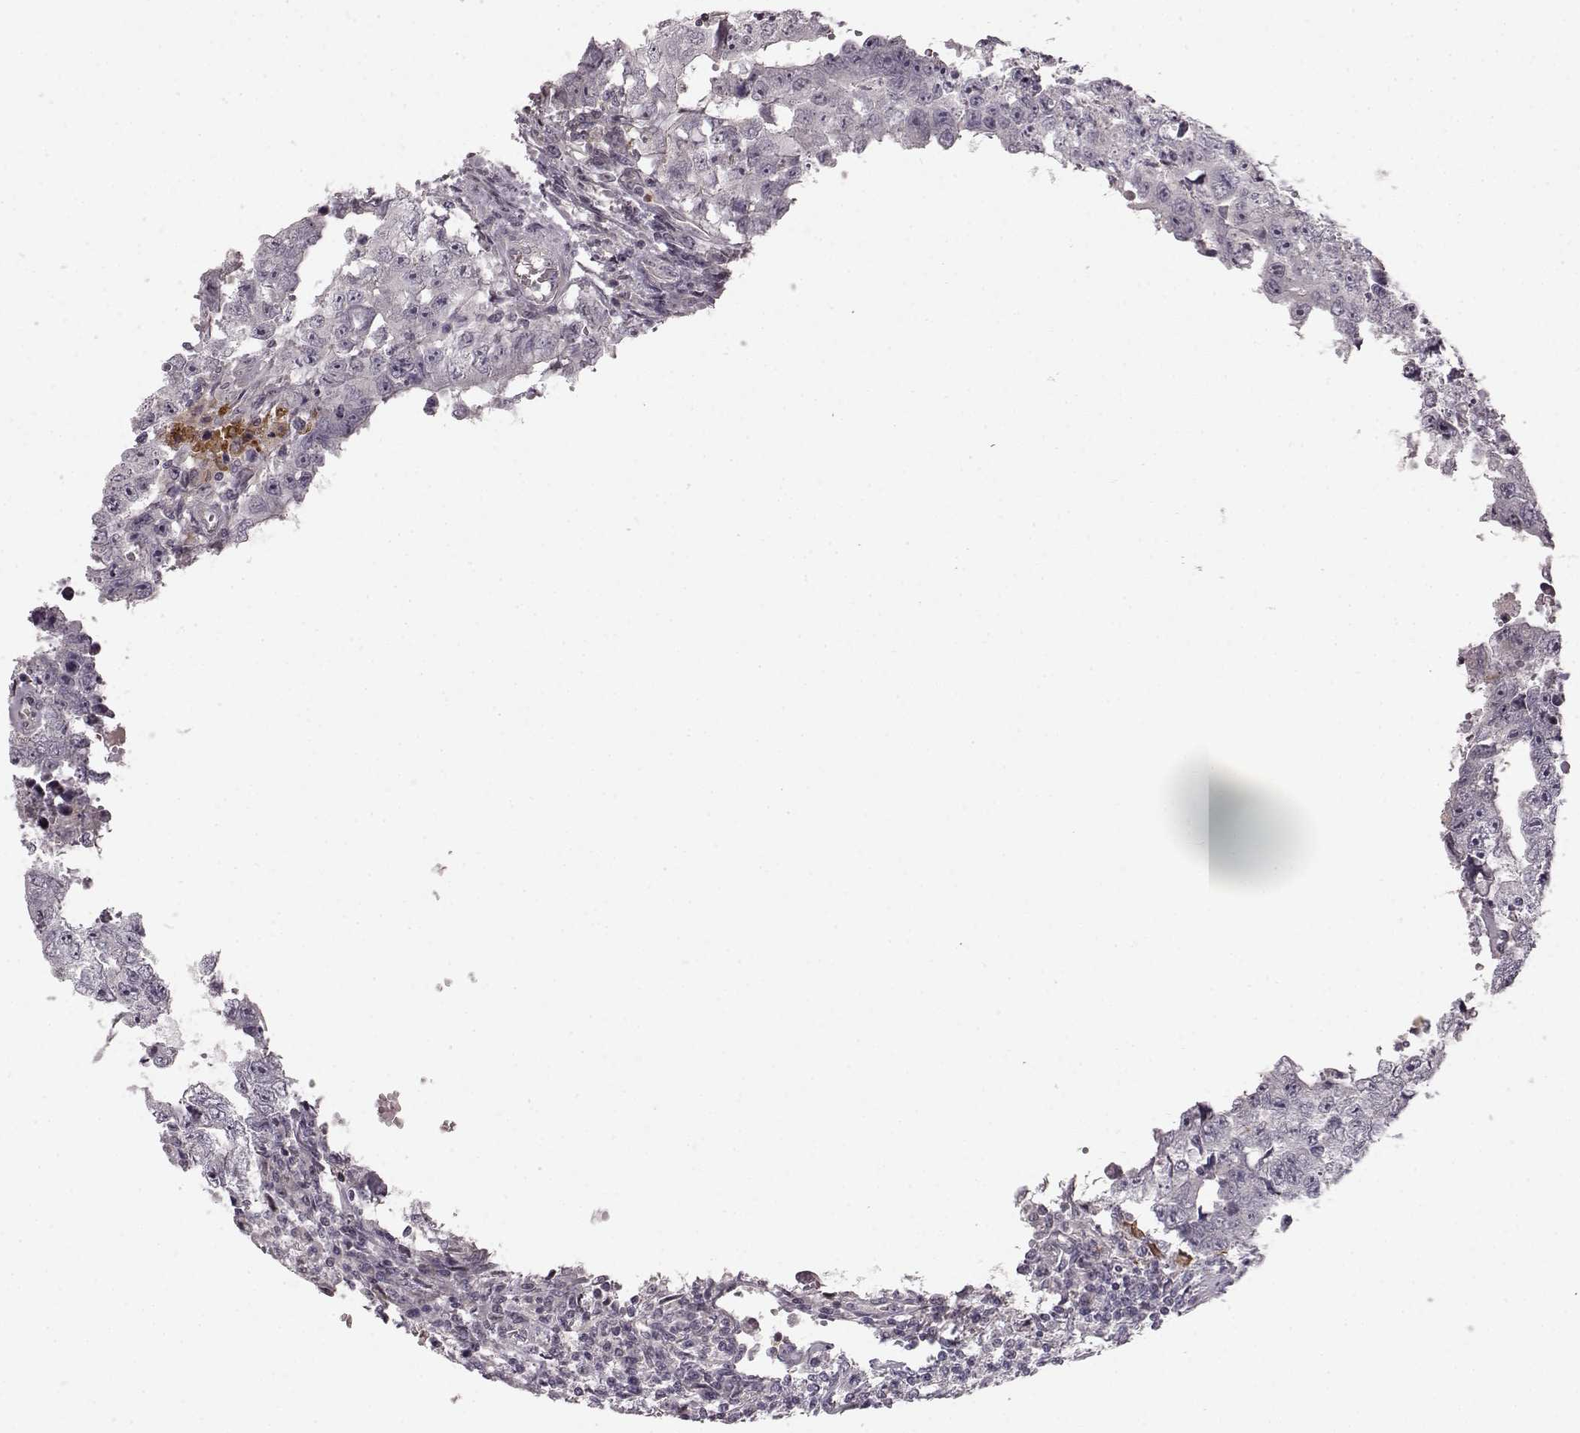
{"staining": {"intensity": "negative", "quantity": "none", "location": "none"}, "tissue": "testis cancer", "cell_type": "Tumor cells", "image_type": "cancer", "snomed": [{"axis": "morphology", "description": "Carcinoma, Embryonal, NOS"}, {"axis": "topography", "description": "Testis"}], "caption": "The image exhibits no staining of tumor cells in testis cancer.", "gene": "CHIT1", "patient": {"sex": "male", "age": 36}}